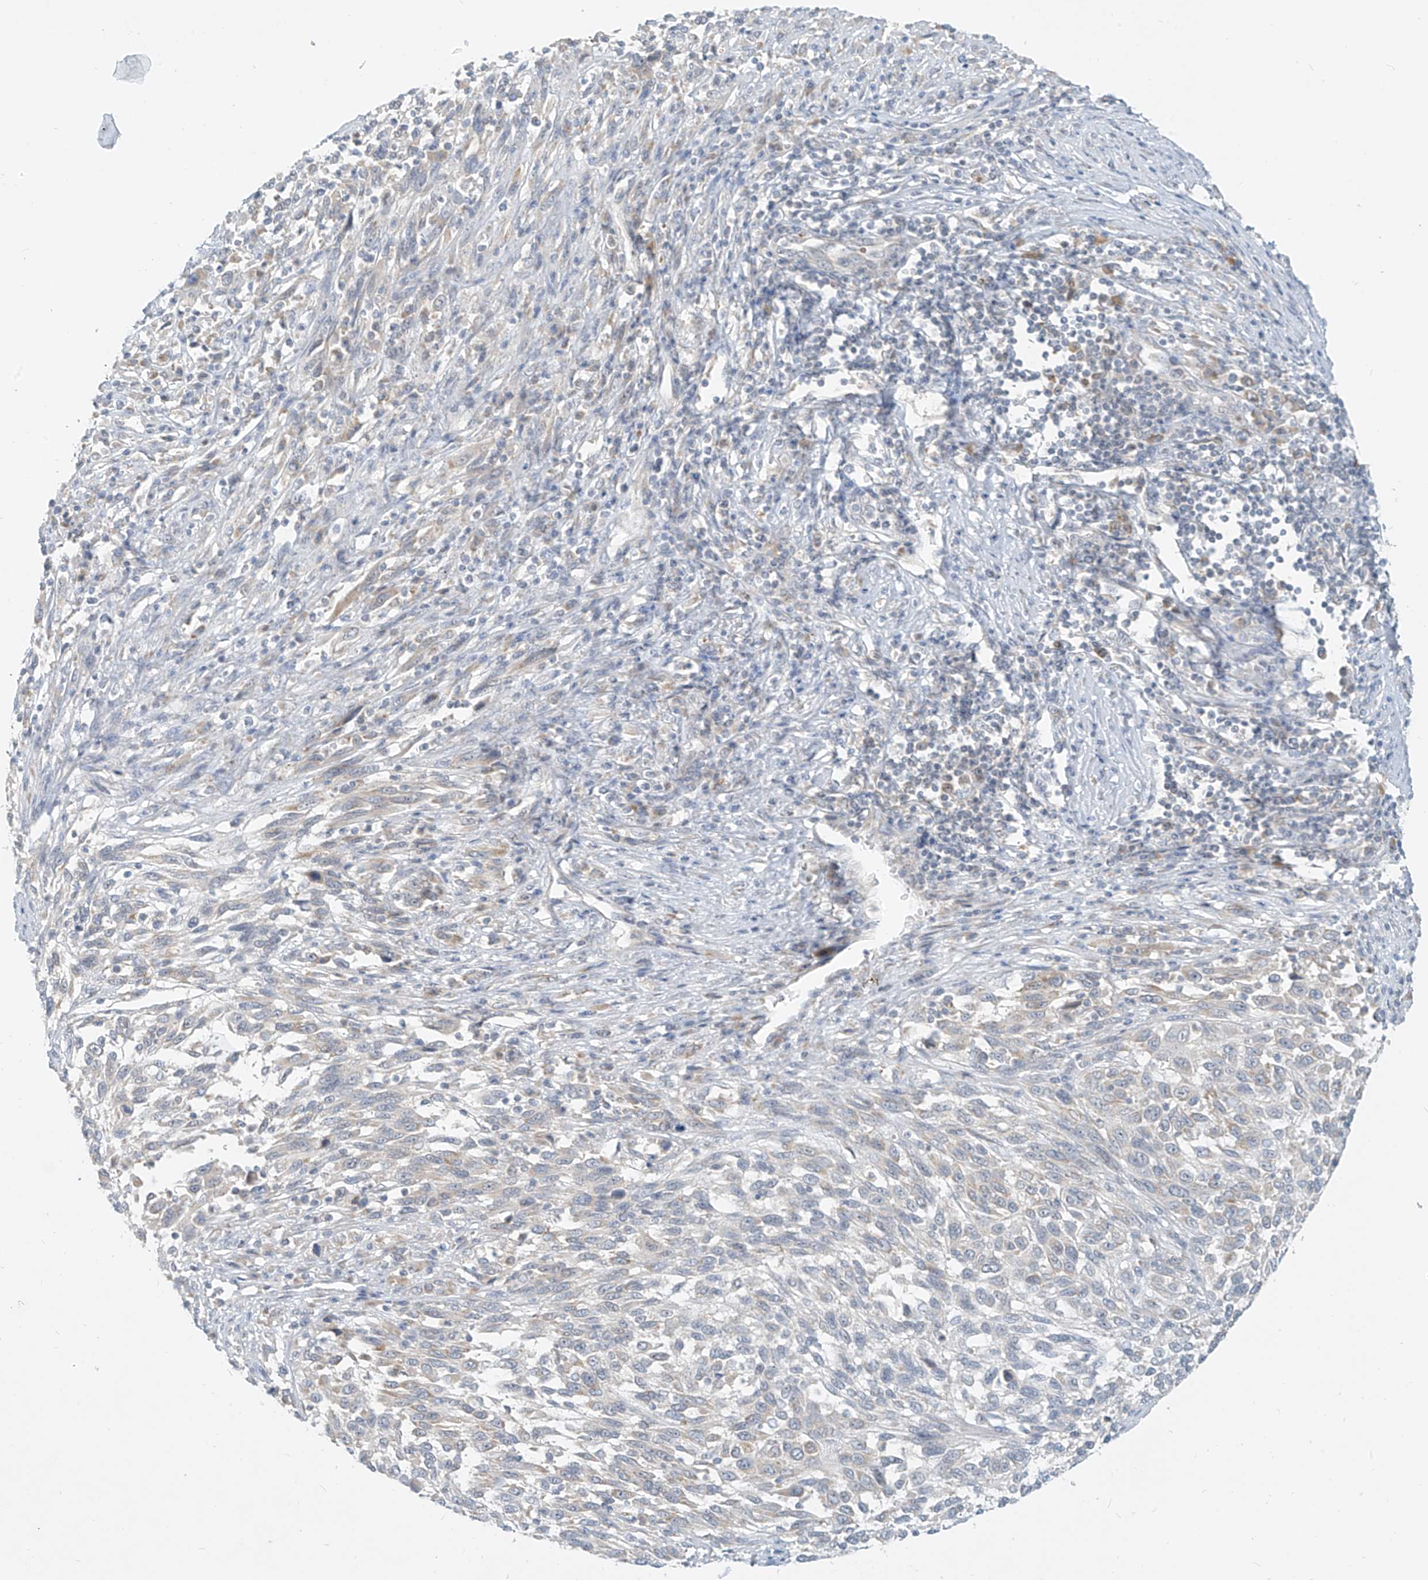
{"staining": {"intensity": "moderate", "quantity": "<25%", "location": "cytoplasmic/membranous"}, "tissue": "melanoma", "cell_type": "Tumor cells", "image_type": "cancer", "snomed": [{"axis": "morphology", "description": "Malignant melanoma, Metastatic site"}, {"axis": "topography", "description": "Lymph node"}], "caption": "Melanoma stained with DAB (3,3'-diaminobenzidine) IHC reveals low levels of moderate cytoplasmic/membranous expression in approximately <25% of tumor cells.", "gene": "C2orf42", "patient": {"sex": "male", "age": 61}}